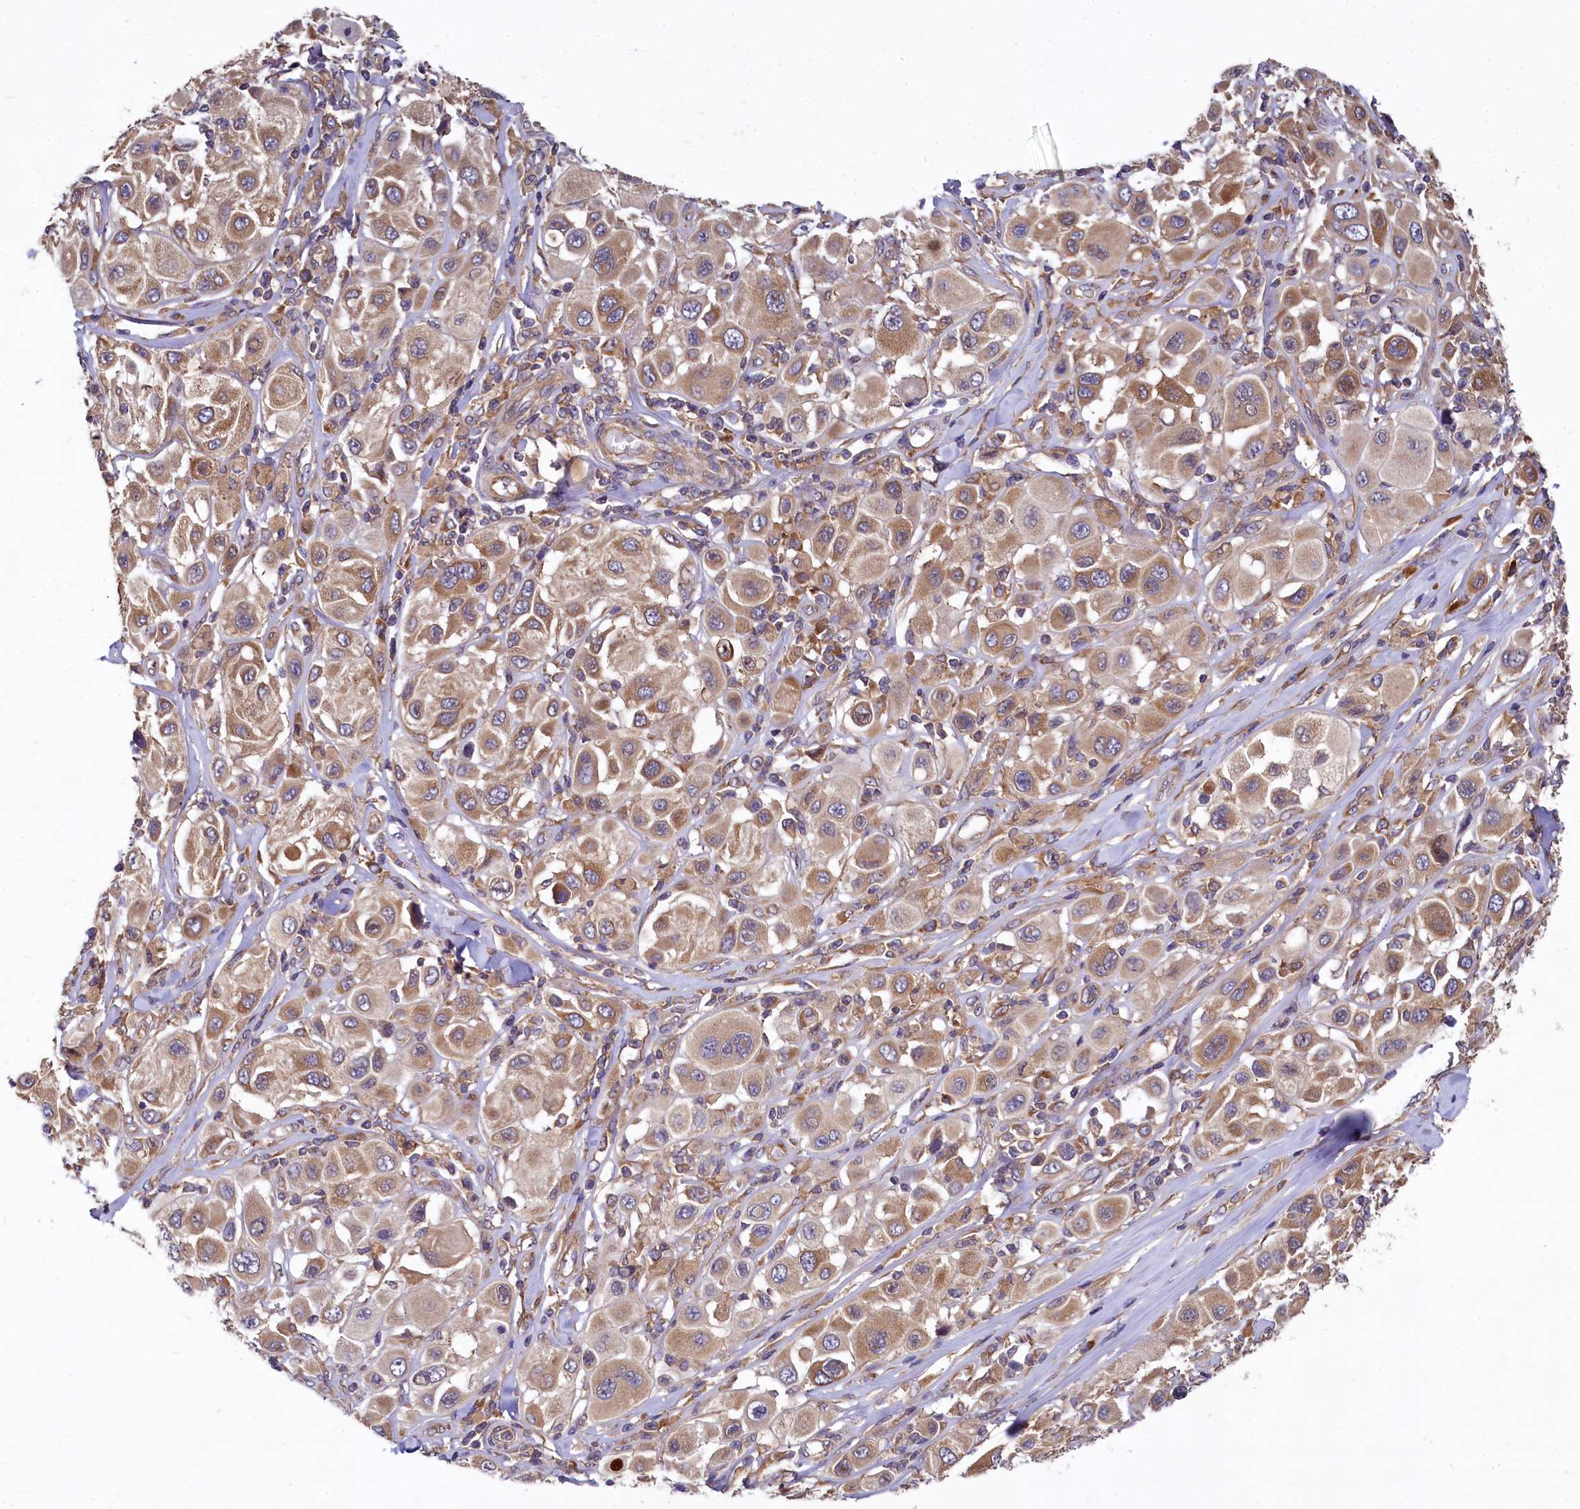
{"staining": {"intensity": "moderate", "quantity": ">75%", "location": "cytoplasmic/membranous"}, "tissue": "melanoma", "cell_type": "Tumor cells", "image_type": "cancer", "snomed": [{"axis": "morphology", "description": "Malignant melanoma, Metastatic site"}, {"axis": "topography", "description": "Skin"}], "caption": "Melanoma tissue shows moderate cytoplasmic/membranous positivity in approximately >75% of tumor cells", "gene": "EIF2B2", "patient": {"sex": "male", "age": 41}}